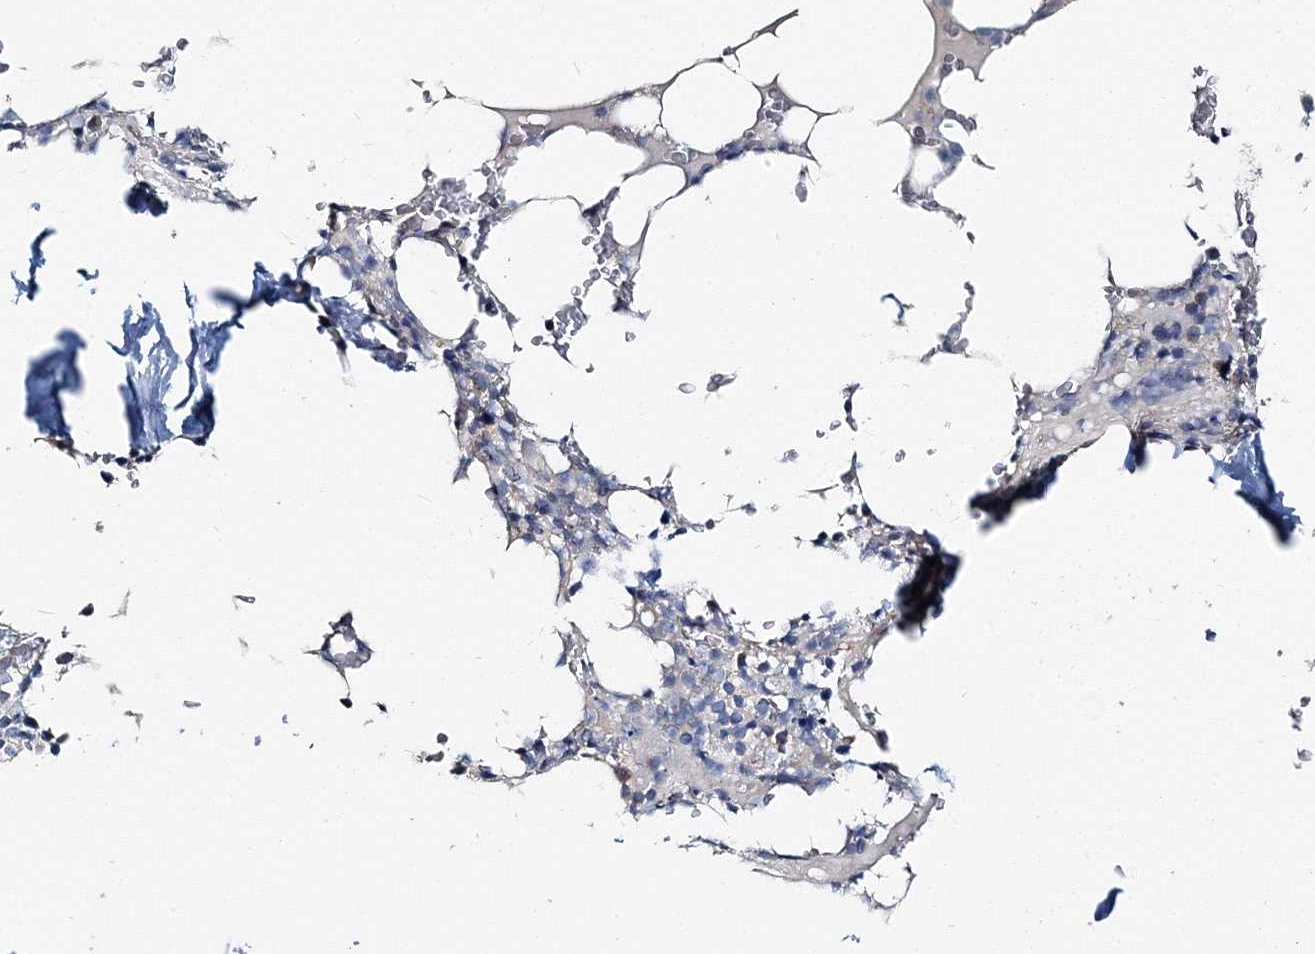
{"staining": {"intensity": "weak", "quantity": "<25%", "location": "cytoplasmic/membranous"}, "tissue": "bone marrow", "cell_type": "Hematopoietic cells", "image_type": "normal", "snomed": [{"axis": "morphology", "description": "Normal tissue, NOS"}, {"axis": "topography", "description": "Bone marrow"}], "caption": "This is a image of immunohistochemistry staining of normal bone marrow, which shows no staining in hematopoietic cells. Brightfield microscopy of IHC stained with DAB (3,3'-diaminobenzidine) (brown) and hematoxylin (blue), captured at high magnification.", "gene": "MPHOSPH9", "patient": {"sex": "male", "age": 58}}